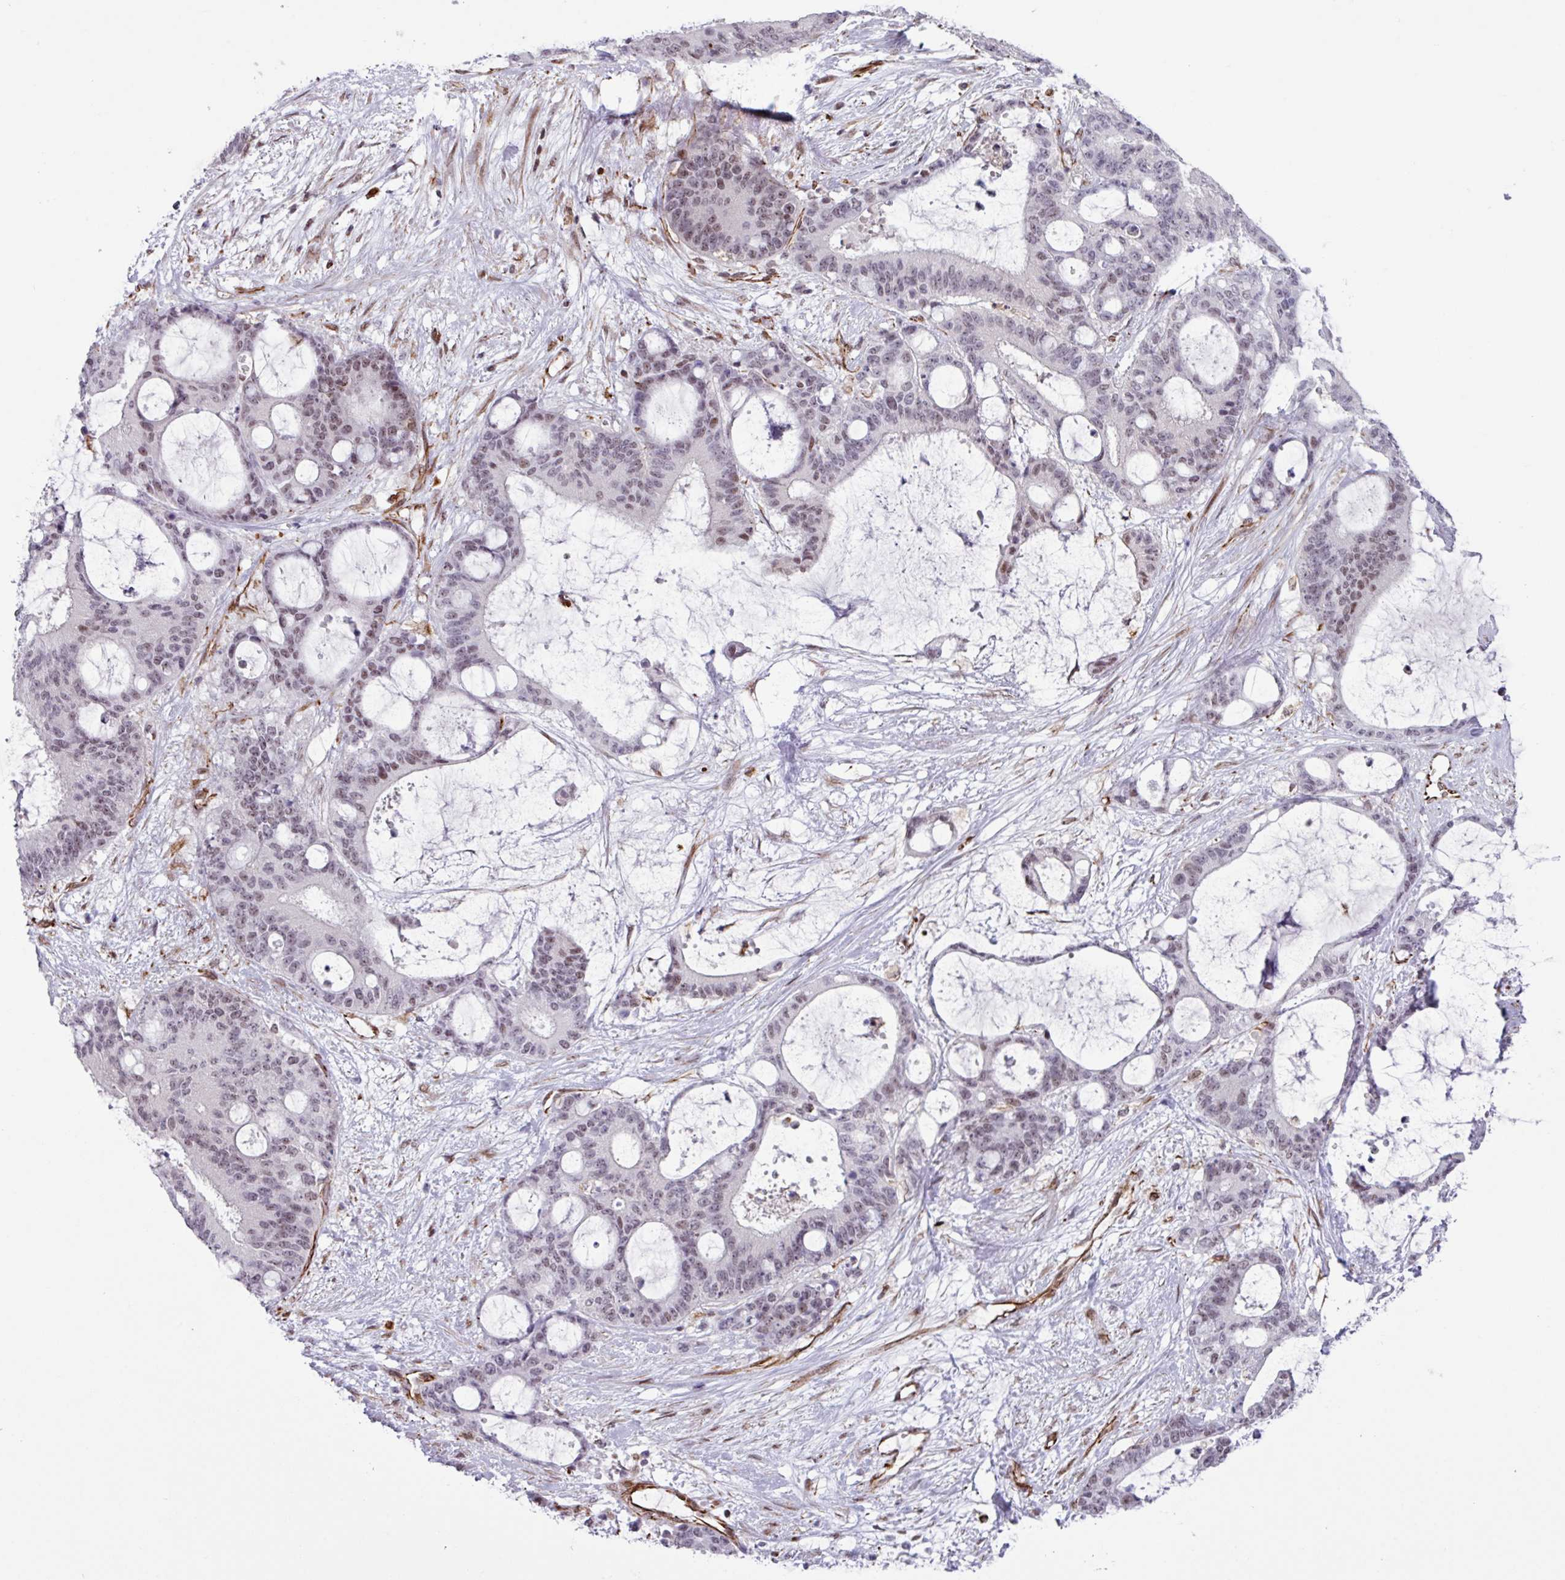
{"staining": {"intensity": "weak", "quantity": "25%-75%", "location": "nuclear"}, "tissue": "liver cancer", "cell_type": "Tumor cells", "image_type": "cancer", "snomed": [{"axis": "morphology", "description": "Normal tissue, NOS"}, {"axis": "morphology", "description": "Cholangiocarcinoma"}, {"axis": "topography", "description": "Liver"}, {"axis": "topography", "description": "Peripheral nerve tissue"}], "caption": "Human liver cancer (cholangiocarcinoma) stained with a protein marker shows weak staining in tumor cells.", "gene": "CHD3", "patient": {"sex": "female", "age": 73}}